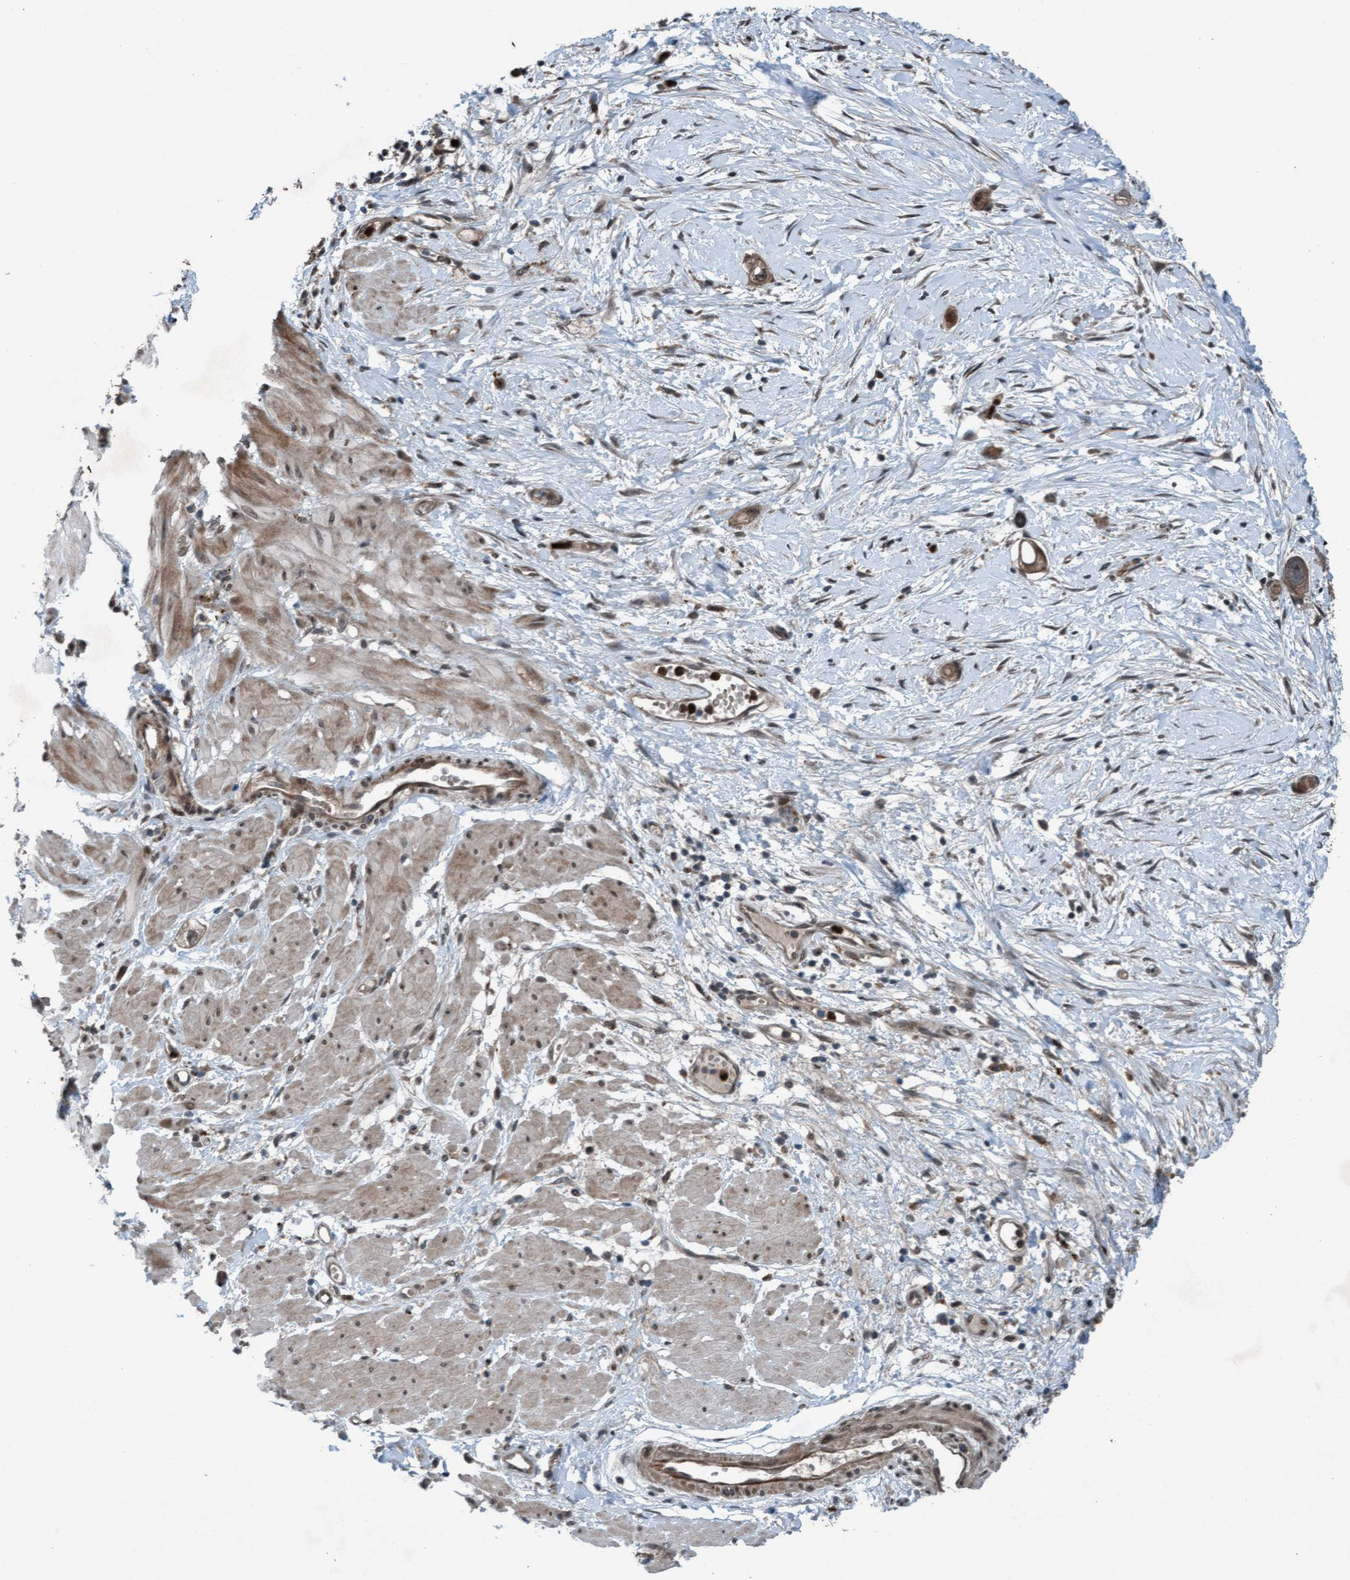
{"staining": {"intensity": "weak", "quantity": ">75%", "location": "cytoplasmic/membranous"}, "tissue": "stomach cancer", "cell_type": "Tumor cells", "image_type": "cancer", "snomed": [{"axis": "morphology", "description": "Adenocarcinoma, NOS"}, {"axis": "topography", "description": "Stomach"}, {"axis": "topography", "description": "Stomach, lower"}], "caption": "Protein analysis of adenocarcinoma (stomach) tissue exhibits weak cytoplasmic/membranous positivity in approximately >75% of tumor cells. (IHC, brightfield microscopy, high magnification).", "gene": "PLXNB2", "patient": {"sex": "female", "age": 48}}